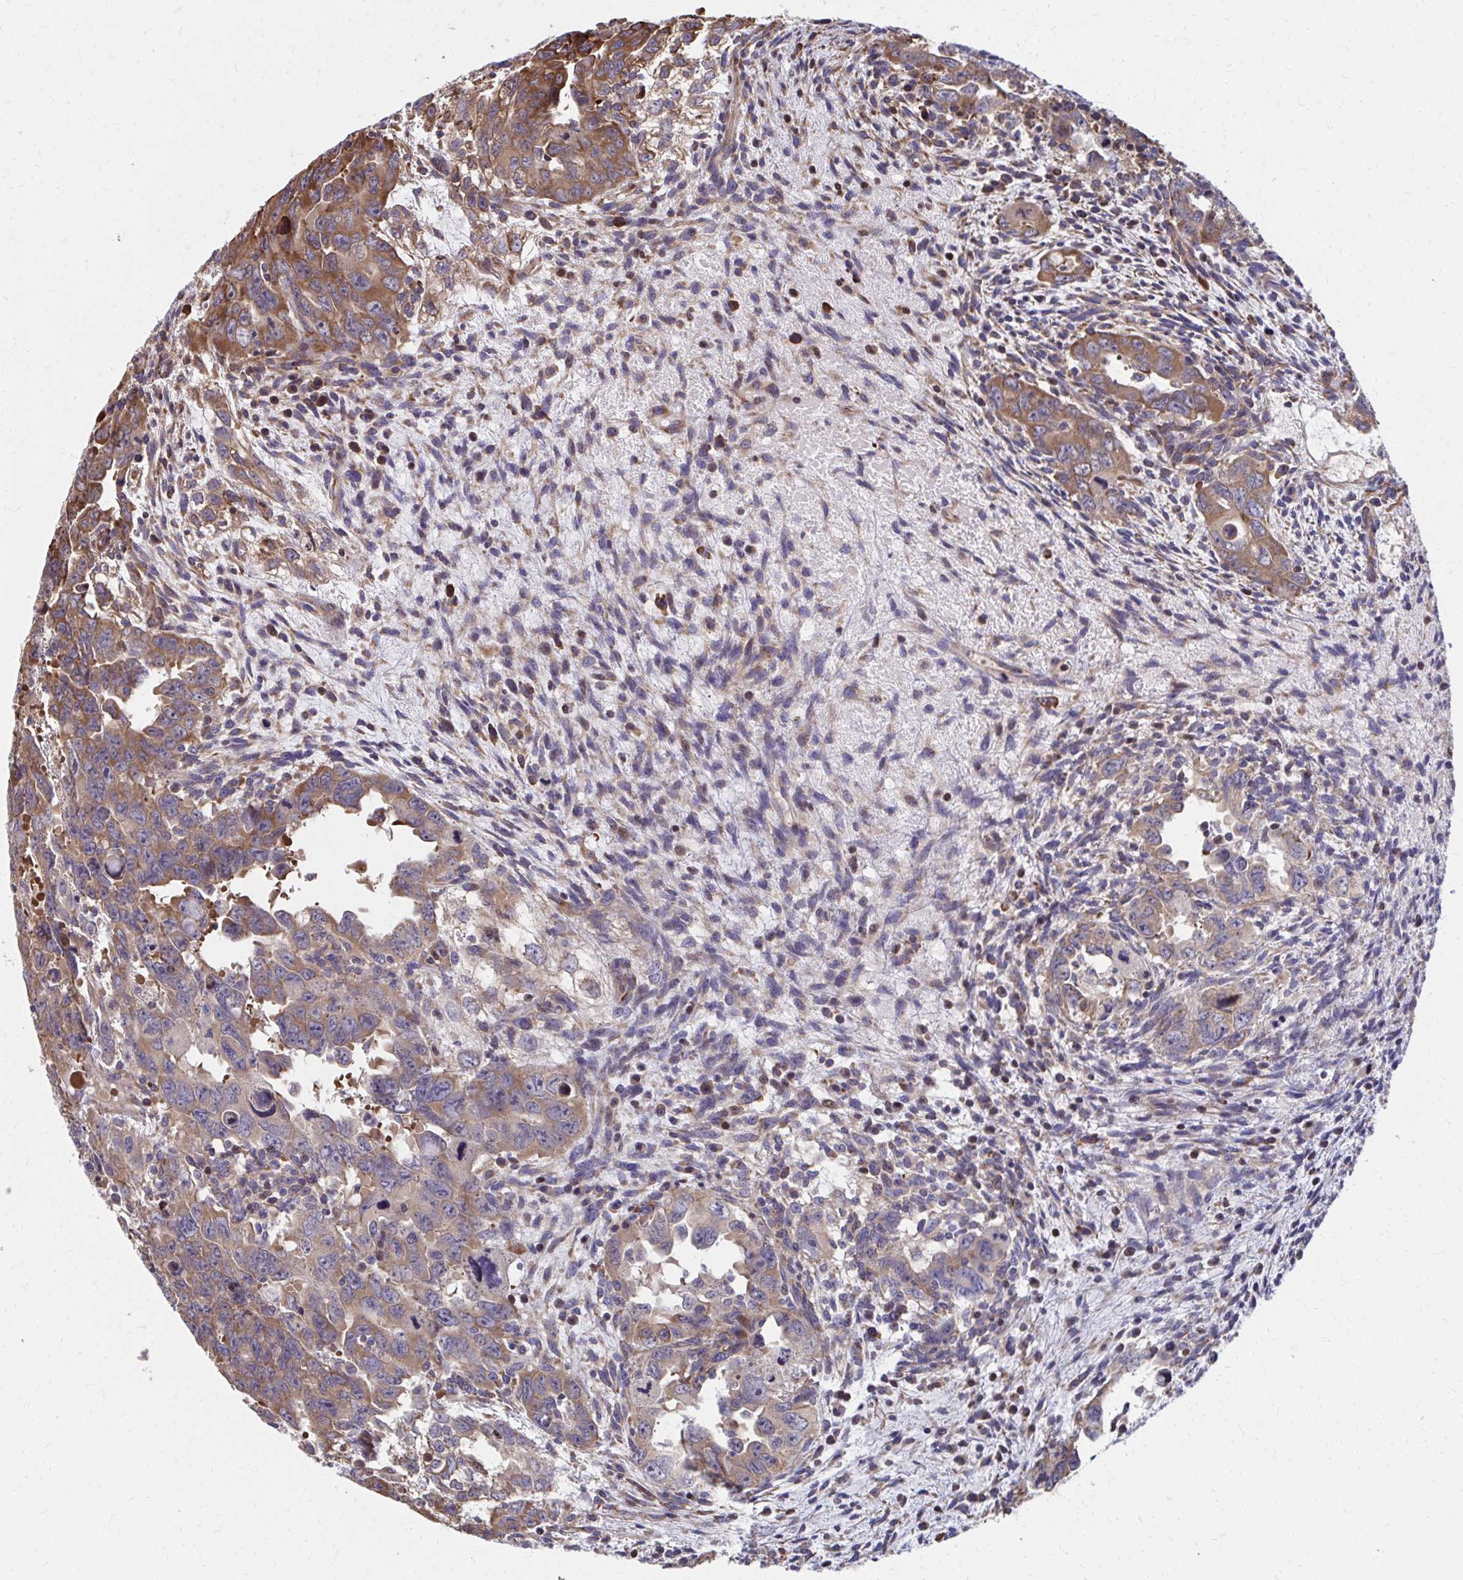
{"staining": {"intensity": "moderate", "quantity": ">75%", "location": "cytoplasmic/membranous"}, "tissue": "testis cancer", "cell_type": "Tumor cells", "image_type": "cancer", "snomed": [{"axis": "morphology", "description": "Carcinoma, Embryonal, NOS"}, {"axis": "topography", "description": "Testis"}], "caption": "A high-resolution photomicrograph shows immunohistochemistry staining of testis embryonal carcinoma, which shows moderate cytoplasmic/membranous staining in approximately >75% of tumor cells. (DAB = brown stain, brightfield microscopy at high magnification).", "gene": "ZNF778", "patient": {"sex": "male", "age": 24}}